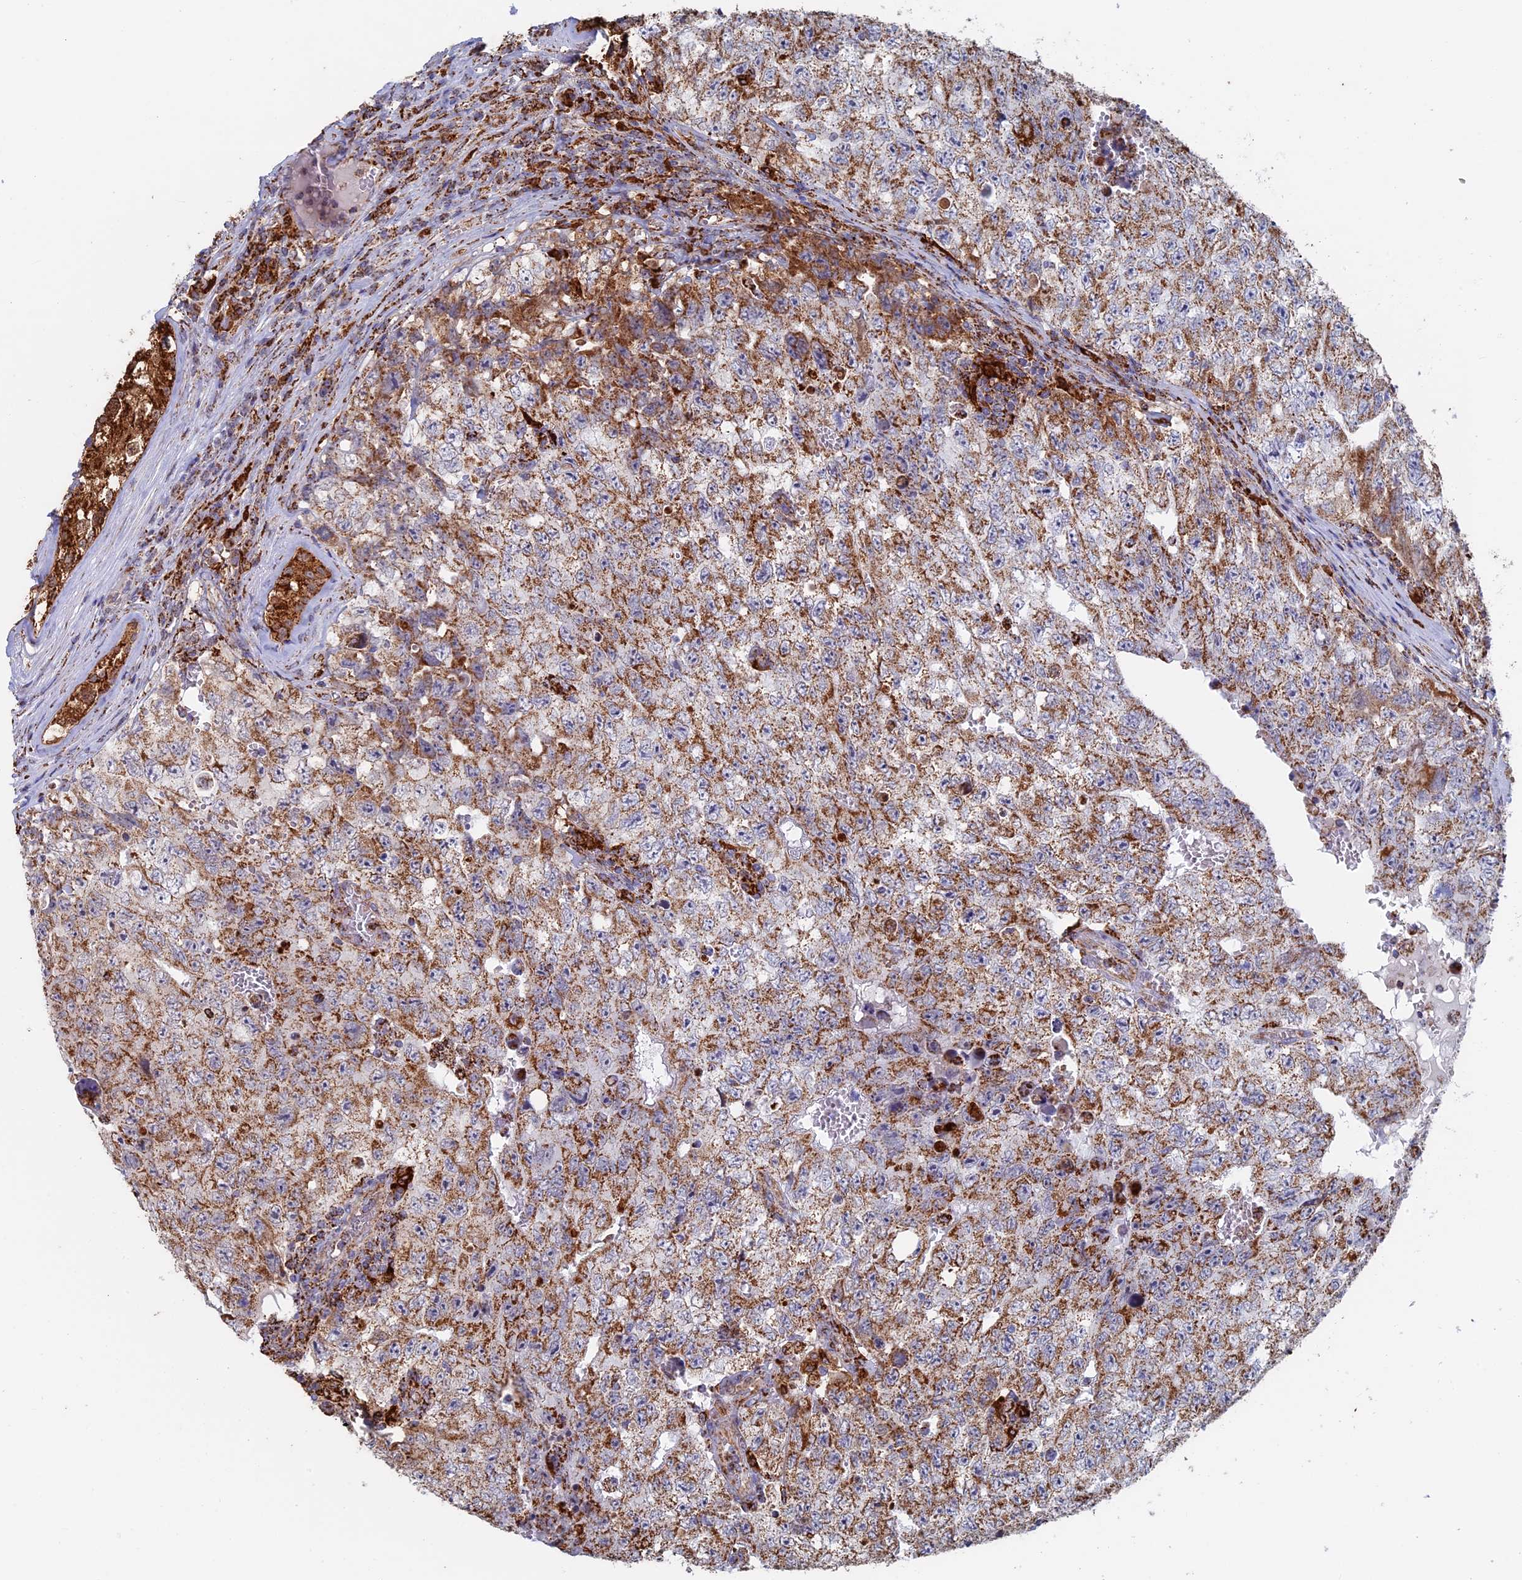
{"staining": {"intensity": "moderate", "quantity": ">75%", "location": "cytoplasmic/membranous"}, "tissue": "testis cancer", "cell_type": "Tumor cells", "image_type": "cancer", "snomed": [{"axis": "morphology", "description": "Carcinoma, Embryonal, NOS"}, {"axis": "topography", "description": "Testis"}], "caption": "High-magnification brightfield microscopy of testis cancer (embryonal carcinoma) stained with DAB (3,3'-diaminobenzidine) (brown) and counterstained with hematoxylin (blue). tumor cells exhibit moderate cytoplasmic/membranous staining is present in approximately>75% of cells.", "gene": "SEC24D", "patient": {"sex": "male", "age": 17}}